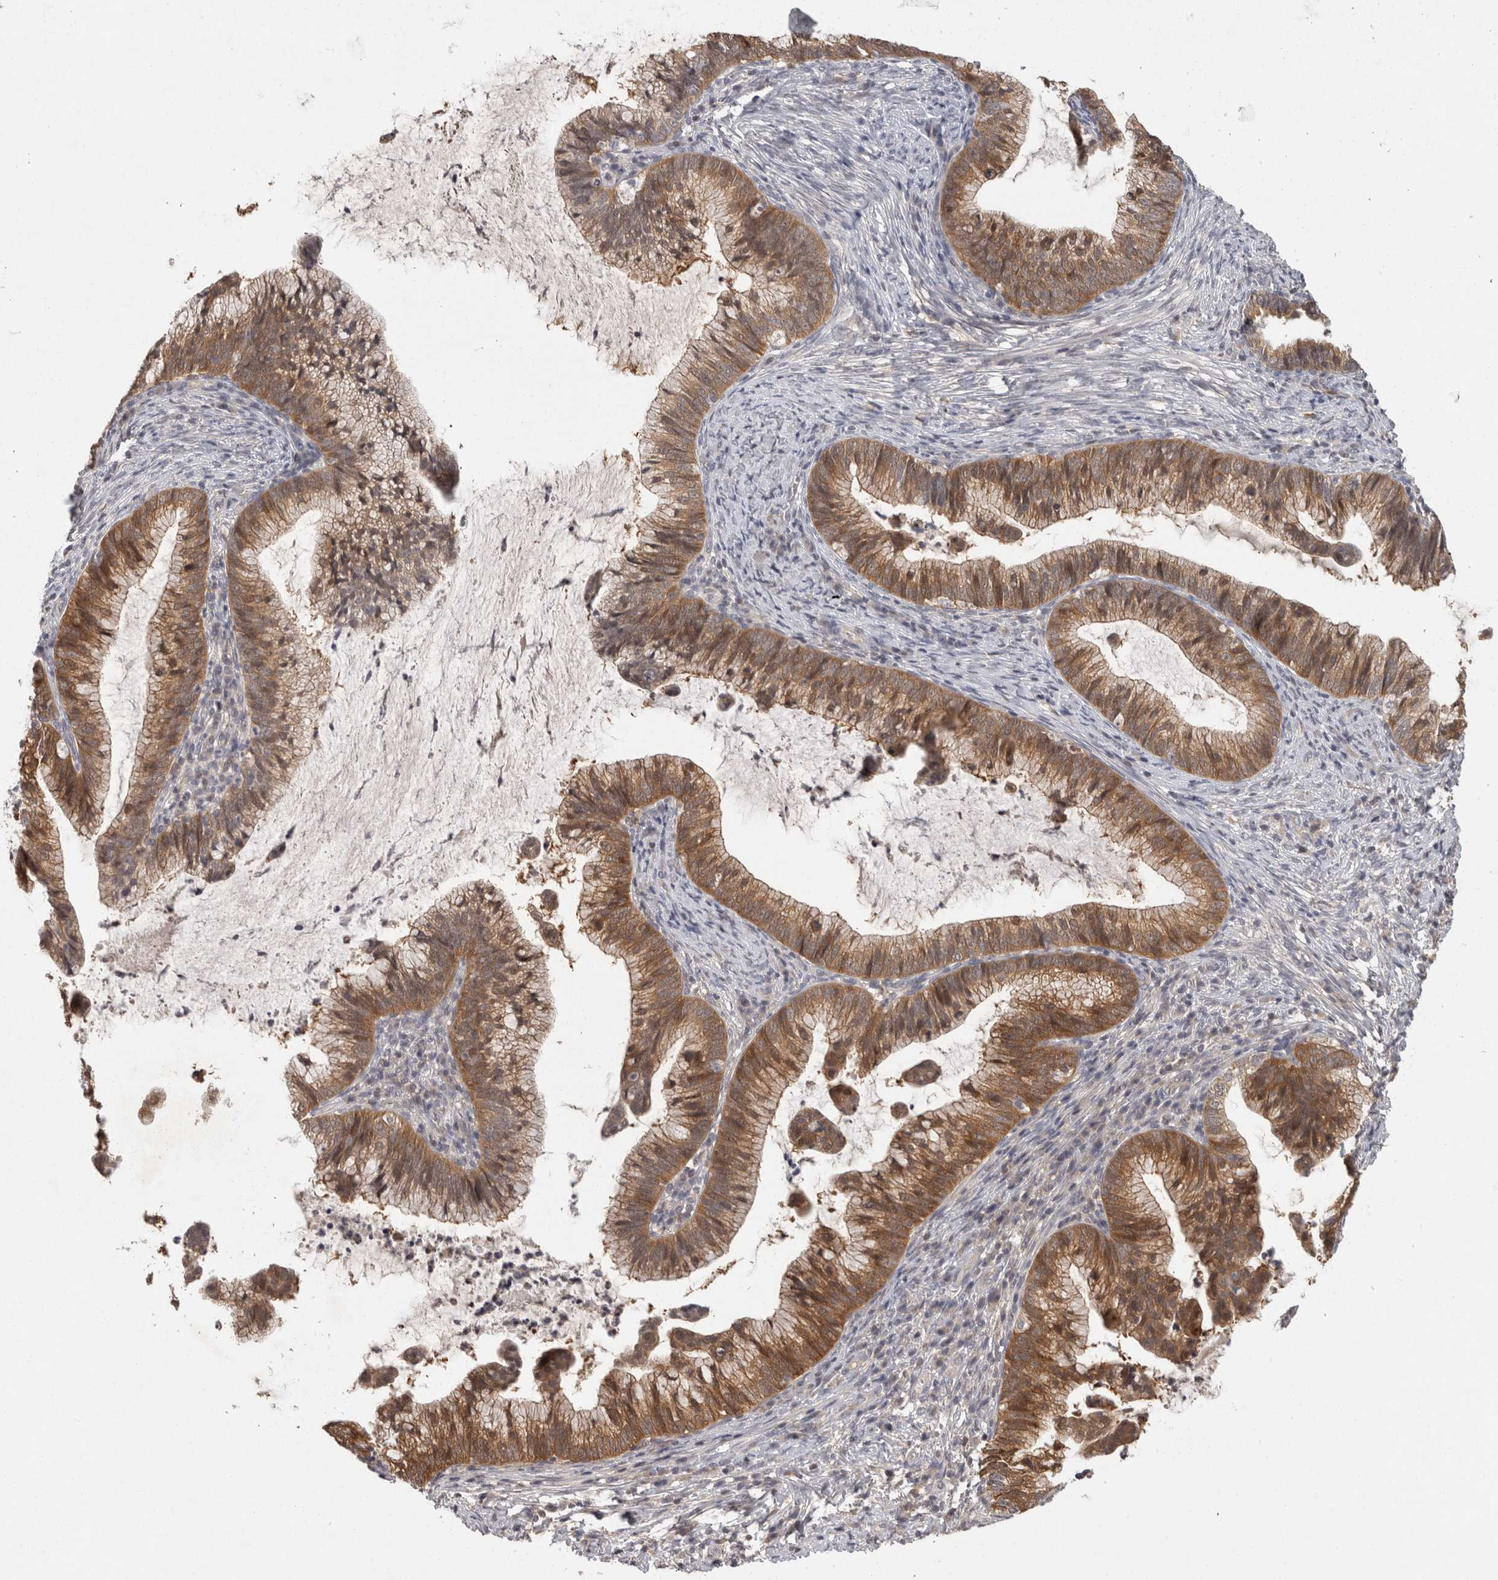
{"staining": {"intensity": "strong", "quantity": ">75%", "location": "cytoplasmic/membranous"}, "tissue": "cervical cancer", "cell_type": "Tumor cells", "image_type": "cancer", "snomed": [{"axis": "morphology", "description": "Adenocarcinoma, NOS"}, {"axis": "topography", "description": "Cervix"}], "caption": "Immunohistochemistry (IHC) (DAB) staining of cervical cancer (adenocarcinoma) demonstrates strong cytoplasmic/membranous protein positivity in approximately >75% of tumor cells.", "gene": "ACAT2", "patient": {"sex": "female", "age": 36}}